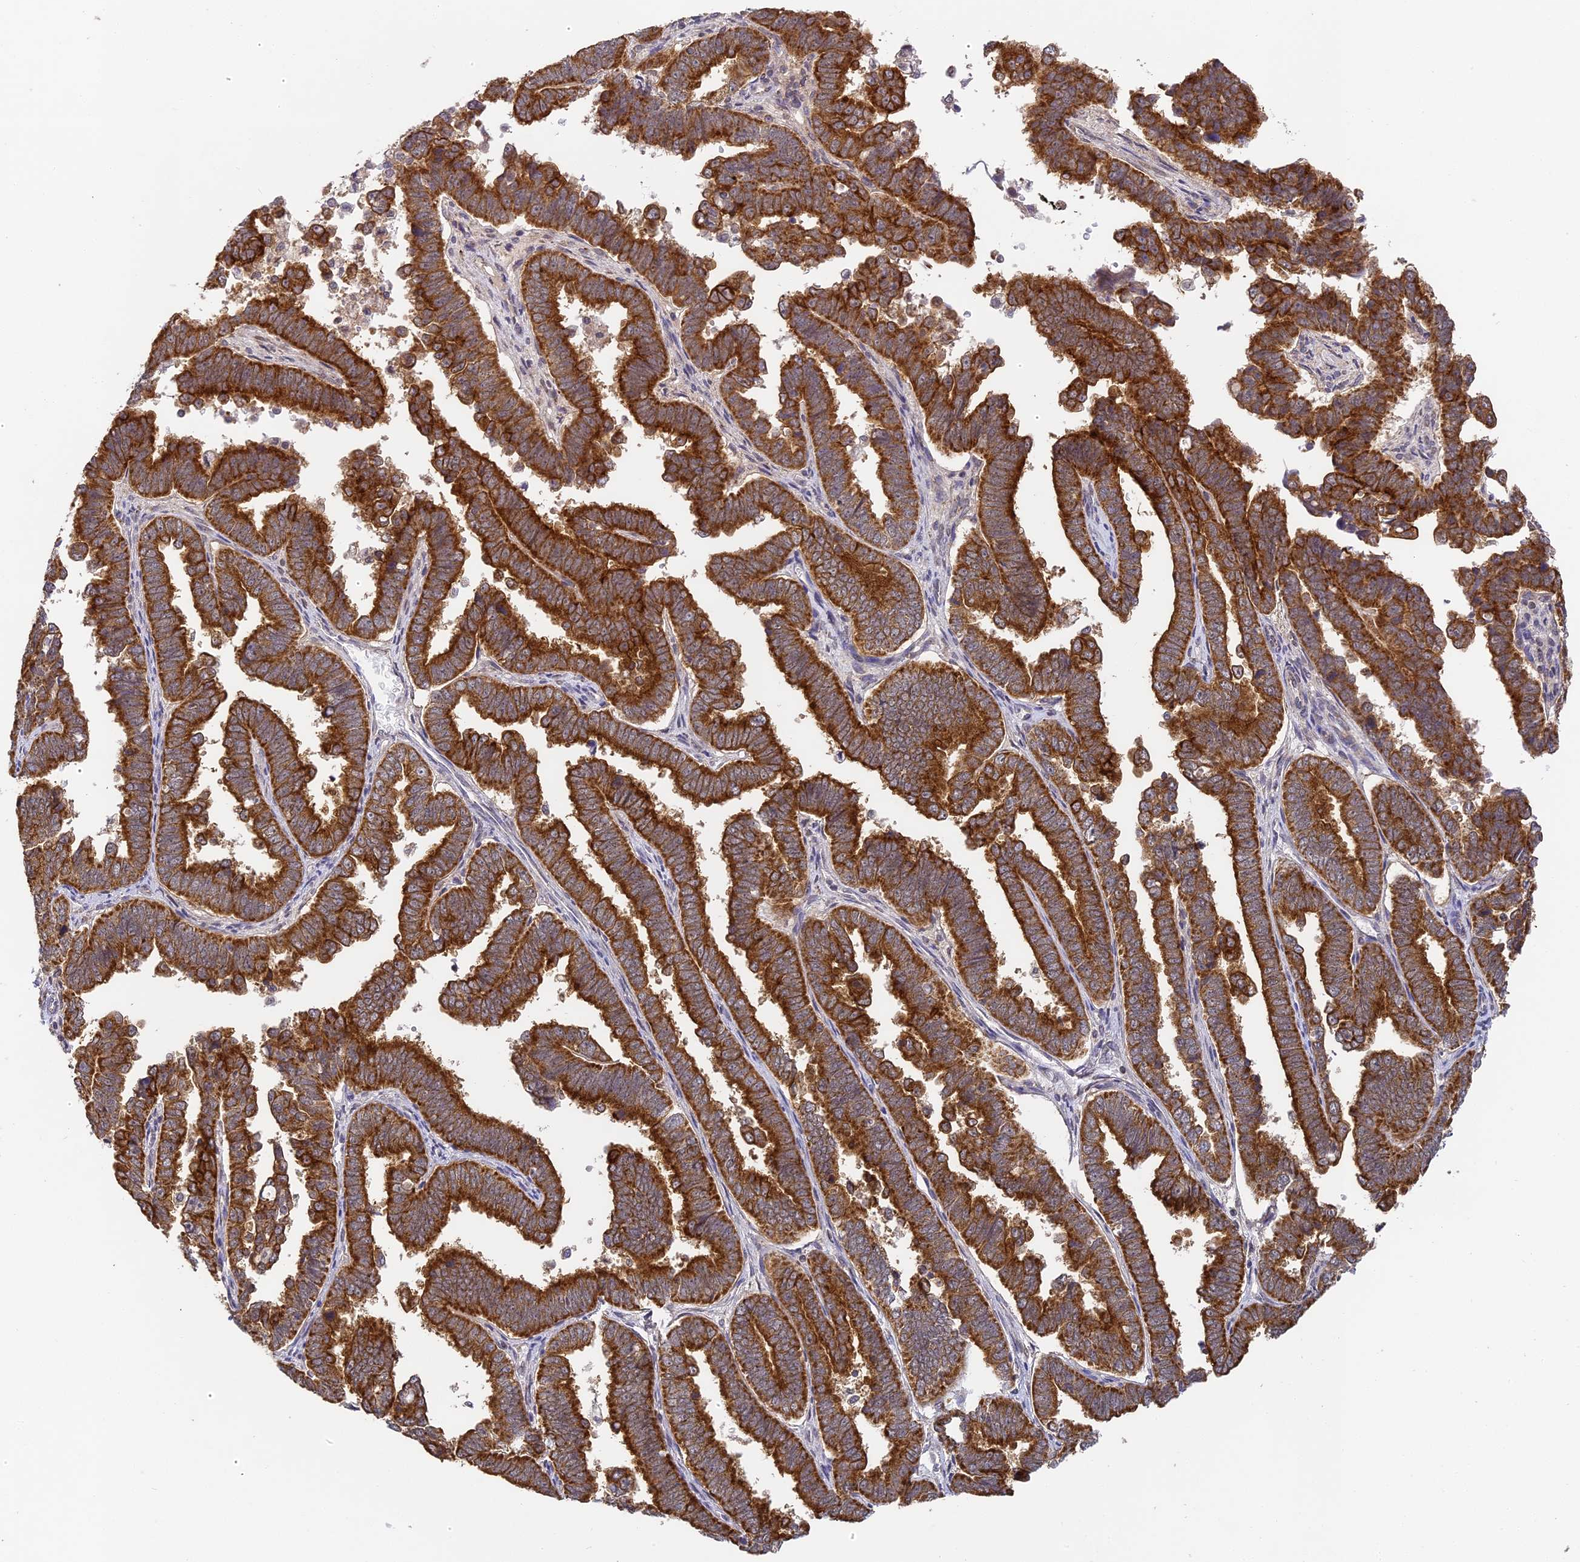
{"staining": {"intensity": "strong", "quantity": ">75%", "location": "cytoplasmic/membranous"}, "tissue": "endometrial cancer", "cell_type": "Tumor cells", "image_type": "cancer", "snomed": [{"axis": "morphology", "description": "Adenocarcinoma, NOS"}, {"axis": "topography", "description": "Endometrium"}], "caption": "Immunohistochemical staining of human adenocarcinoma (endometrial) demonstrates high levels of strong cytoplasmic/membranous positivity in about >75% of tumor cells.", "gene": "DNAAF10", "patient": {"sex": "female", "age": 75}}